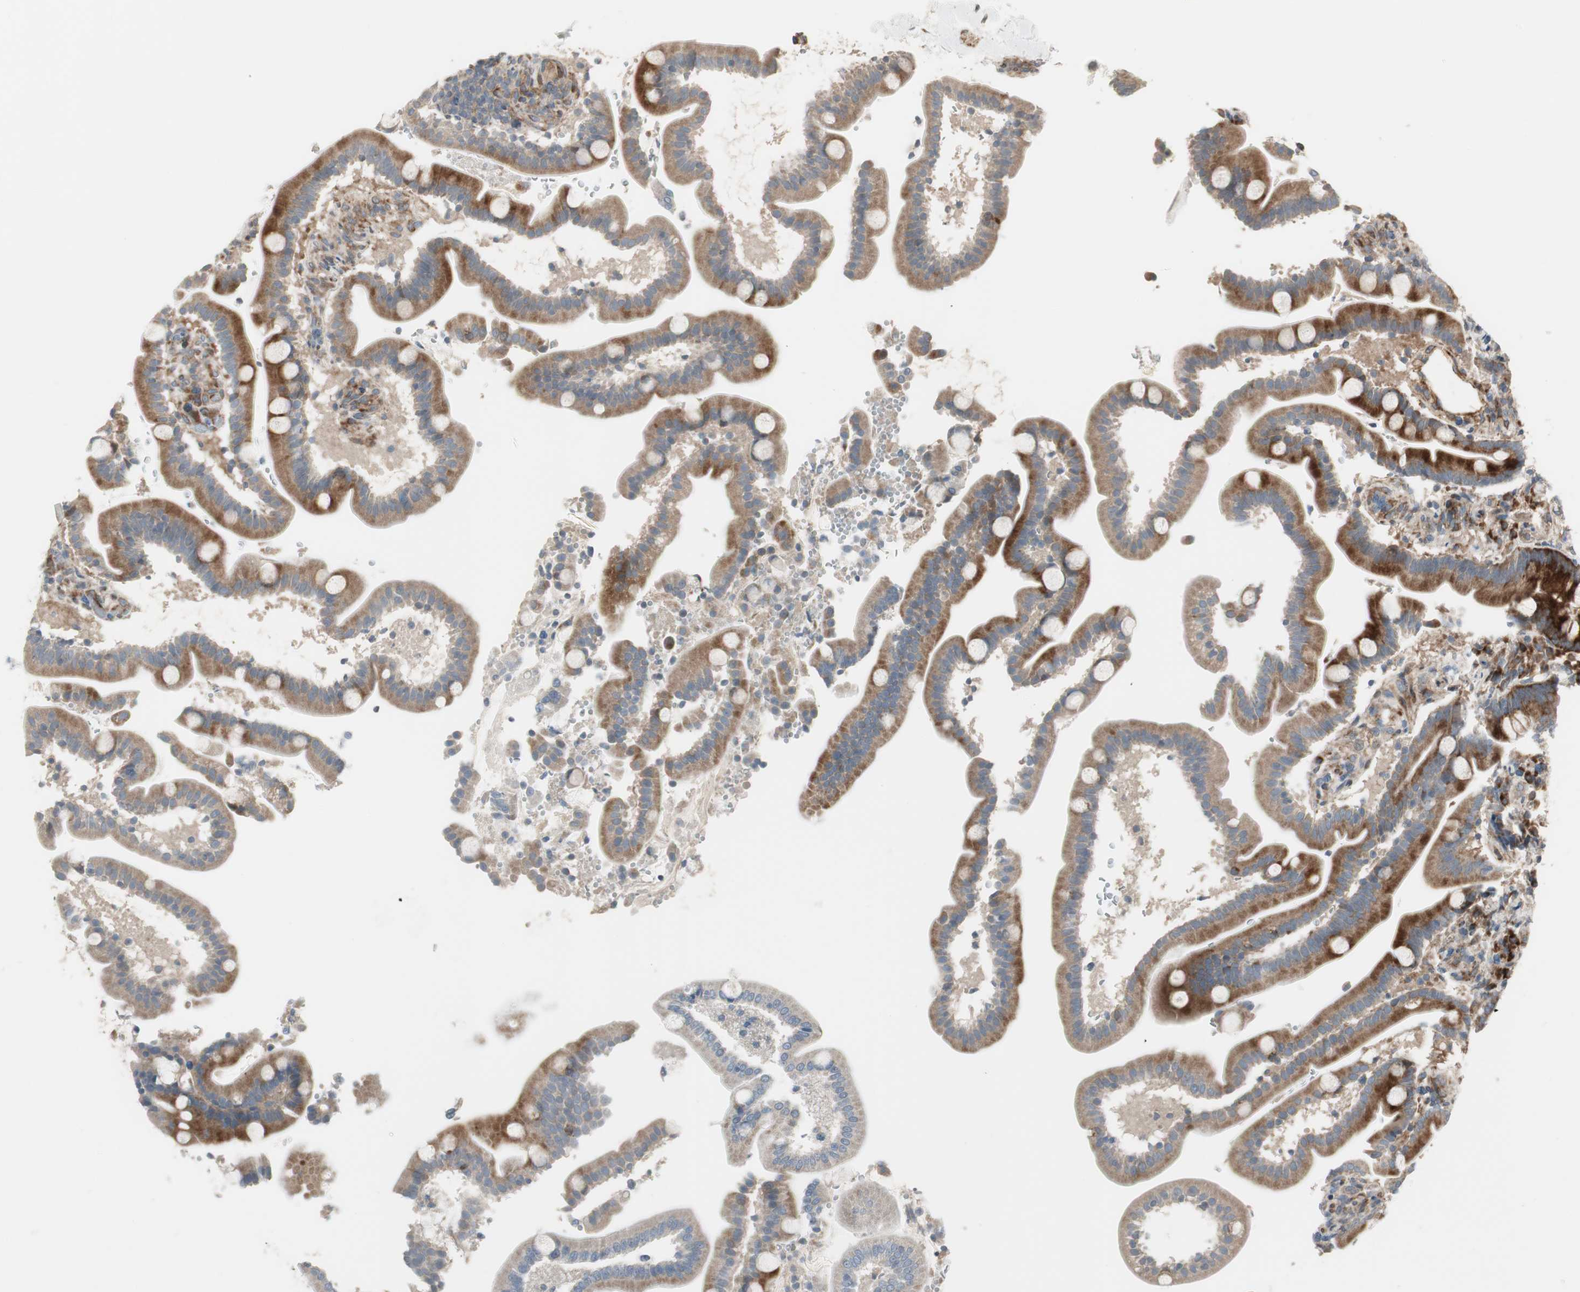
{"staining": {"intensity": "strong", "quantity": ">75%", "location": "cytoplasmic/membranous"}, "tissue": "duodenum", "cell_type": "Glandular cells", "image_type": "normal", "snomed": [{"axis": "morphology", "description": "Normal tissue, NOS"}, {"axis": "topography", "description": "Duodenum"}], "caption": "Approximately >75% of glandular cells in normal human duodenum demonstrate strong cytoplasmic/membranous protein expression as visualized by brown immunohistochemical staining.", "gene": "PPP2R5E", "patient": {"sex": "male", "age": 54}}